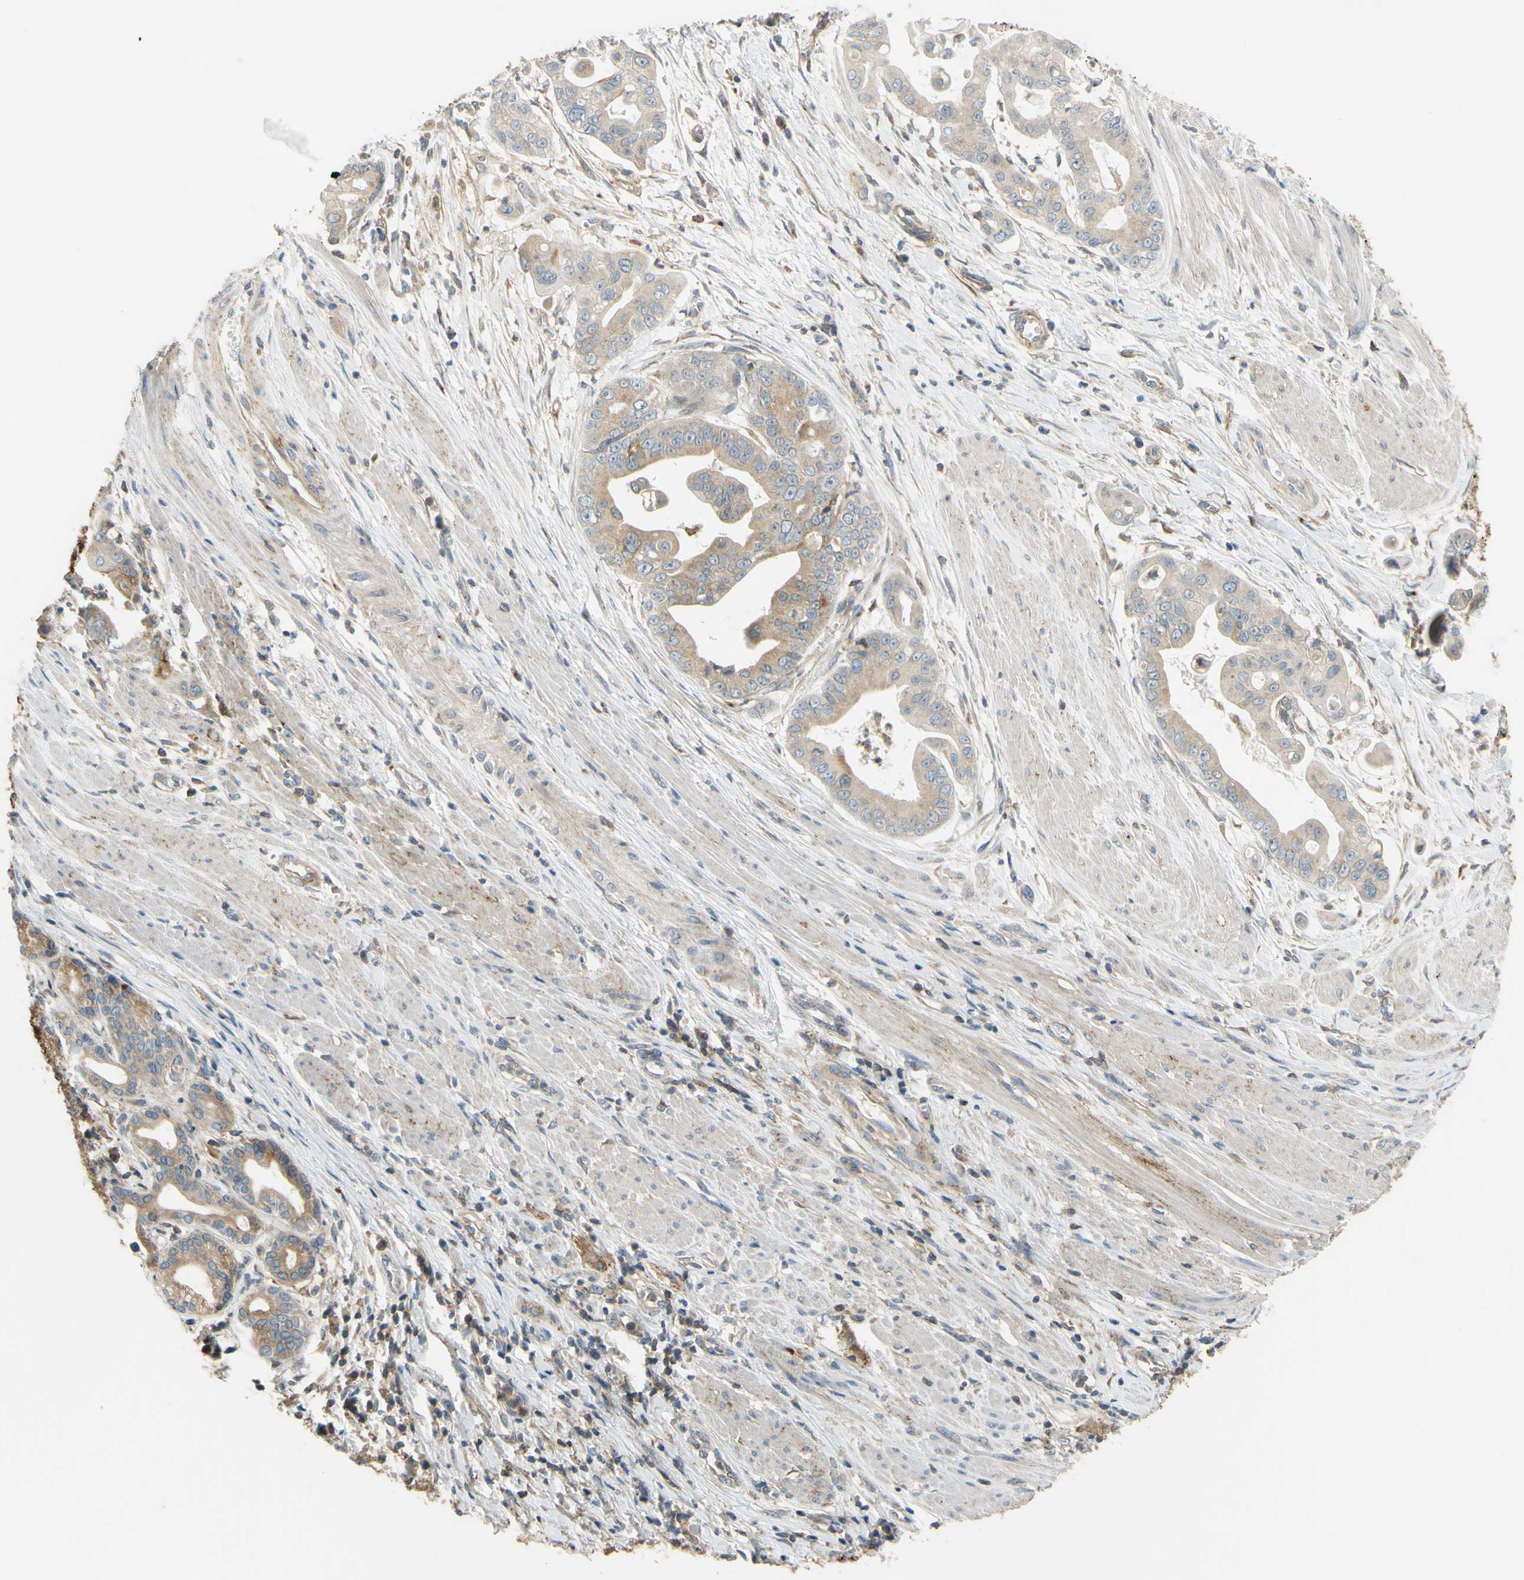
{"staining": {"intensity": "weak", "quantity": "25%-75%", "location": "cytoplasmic/membranous"}, "tissue": "pancreatic cancer", "cell_type": "Tumor cells", "image_type": "cancer", "snomed": [{"axis": "morphology", "description": "Adenocarcinoma, NOS"}, {"axis": "topography", "description": "Pancreas"}], "caption": "Pancreatic adenocarcinoma stained with immunohistochemistry (IHC) displays weak cytoplasmic/membranous positivity in approximately 25%-75% of tumor cells.", "gene": "POR", "patient": {"sex": "female", "age": 75}}